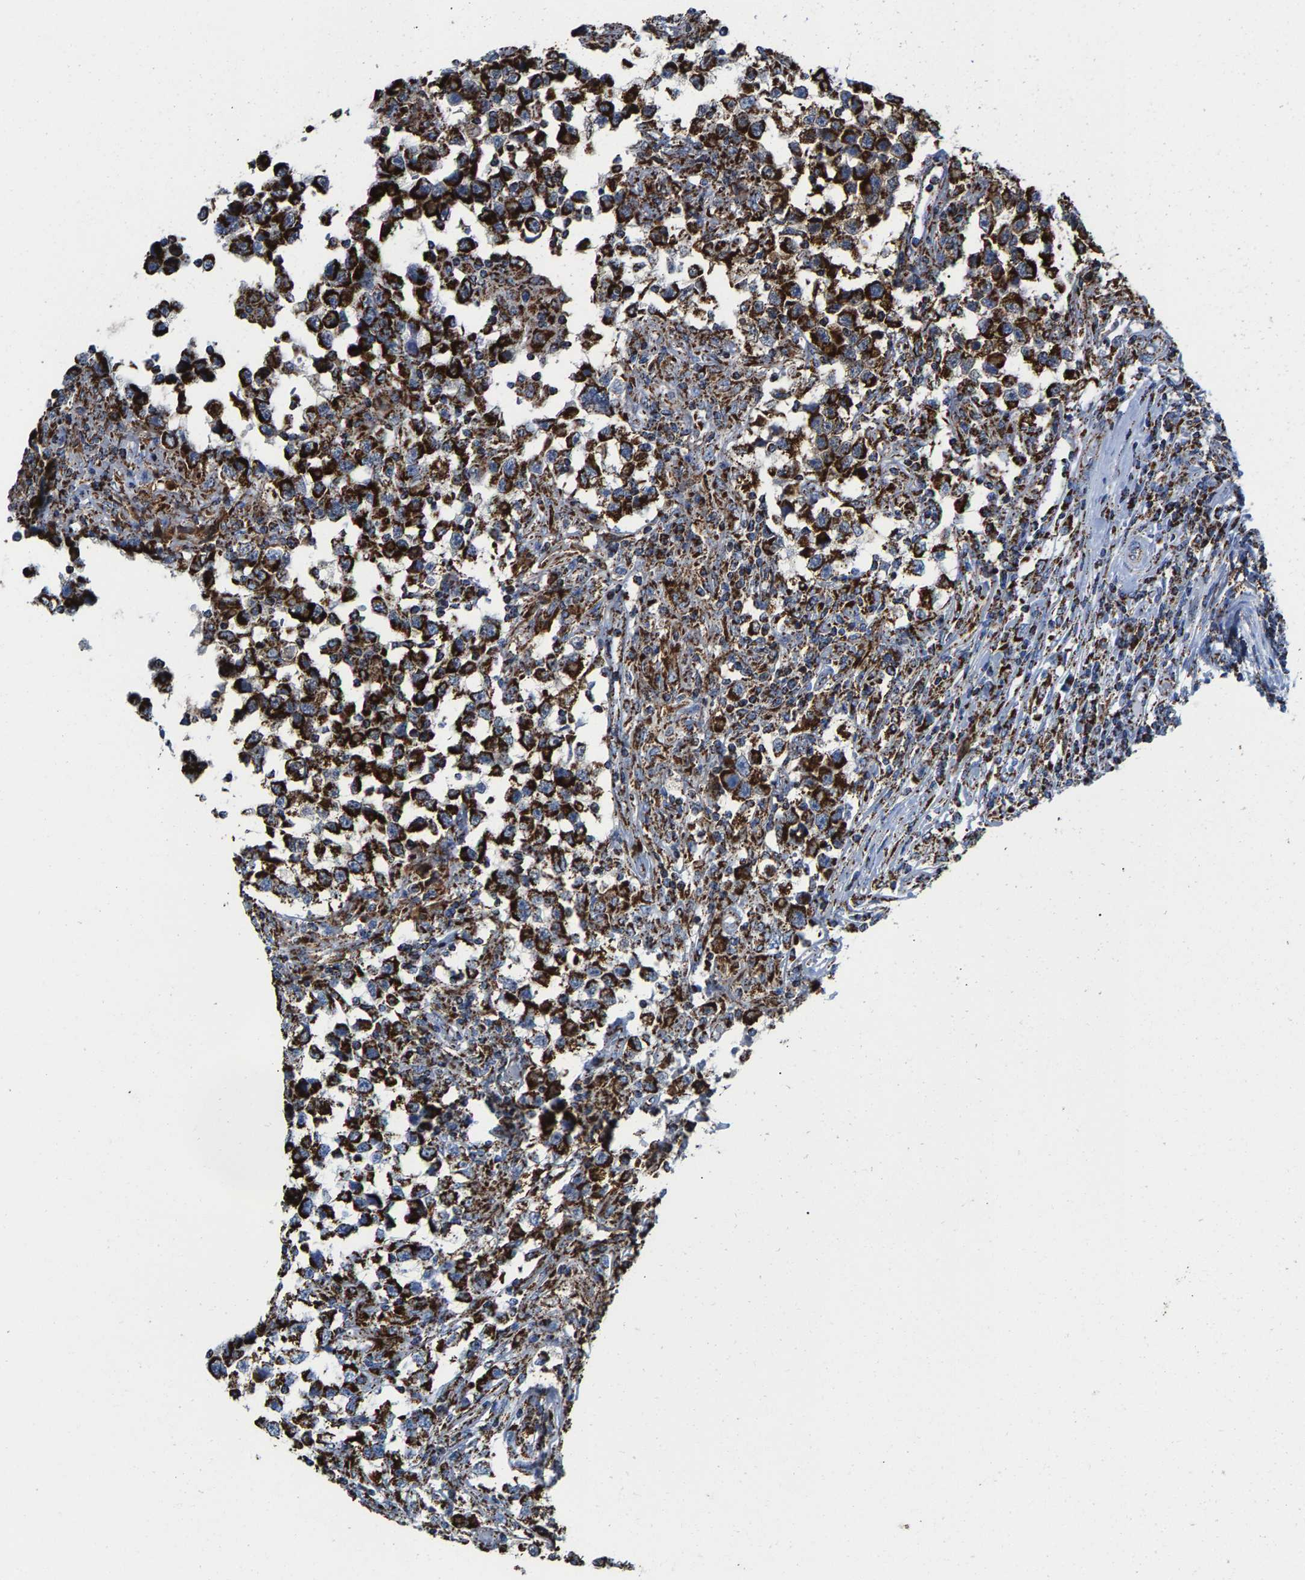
{"staining": {"intensity": "strong", "quantity": ">75%", "location": "cytoplasmic/membranous"}, "tissue": "testis cancer", "cell_type": "Tumor cells", "image_type": "cancer", "snomed": [{"axis": "morphology", "description": "Carcinoma, Embryonal, NOS"}, {"axis": "topography", "description": "Testis"}], "caption": "Testis cancer (embryonal carcinoma) tissue displays strong cytoplasmic/membranous positivity in about >75% of tumor cells, visualized by immunohistochemistry.", "gene": "ECHS1", "patient": {"sex": "male", "age": 21}}